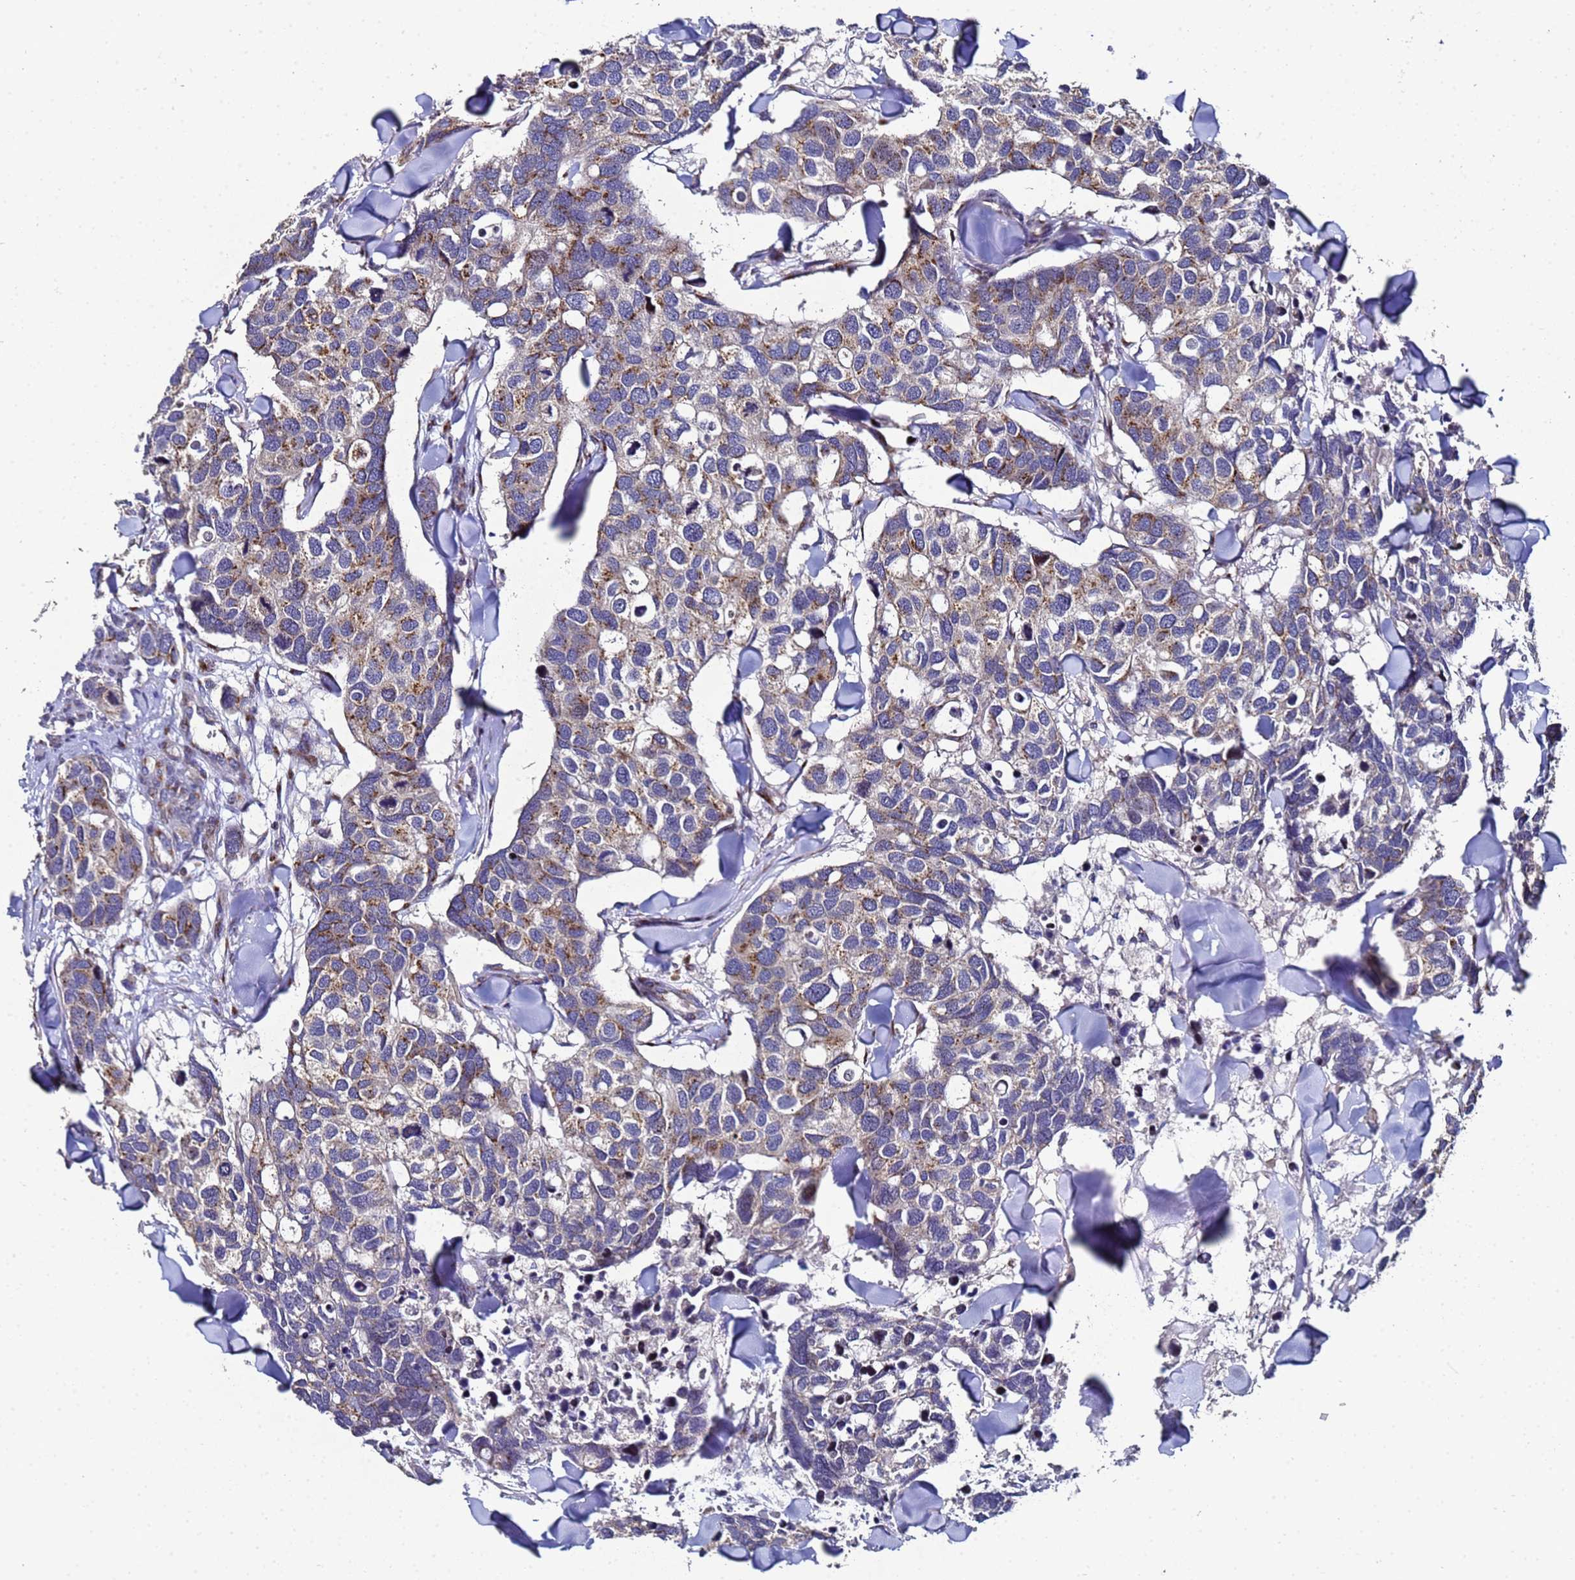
{"staining": {"intensity": "moderate", "quantity": "25%-75%", "location": "cytoplasmic/membranous"}, "tissue": "breast cancer", "cell_type": "Tumor cells", "image_type": "cancer", "snomed": [{"axis": "morphology", "description": "Duct carcinoma"}, {"axis": "topography", "description": "Breast"}], "caption": "This is a photomicrograph of IHC staining of intraductal carcinoma (breast), which shows moderate staining in the cytoplasmic/membranous of tumor cells.", "gene": "NSUN6", "patient": {"sex": "female", "age": 83}}